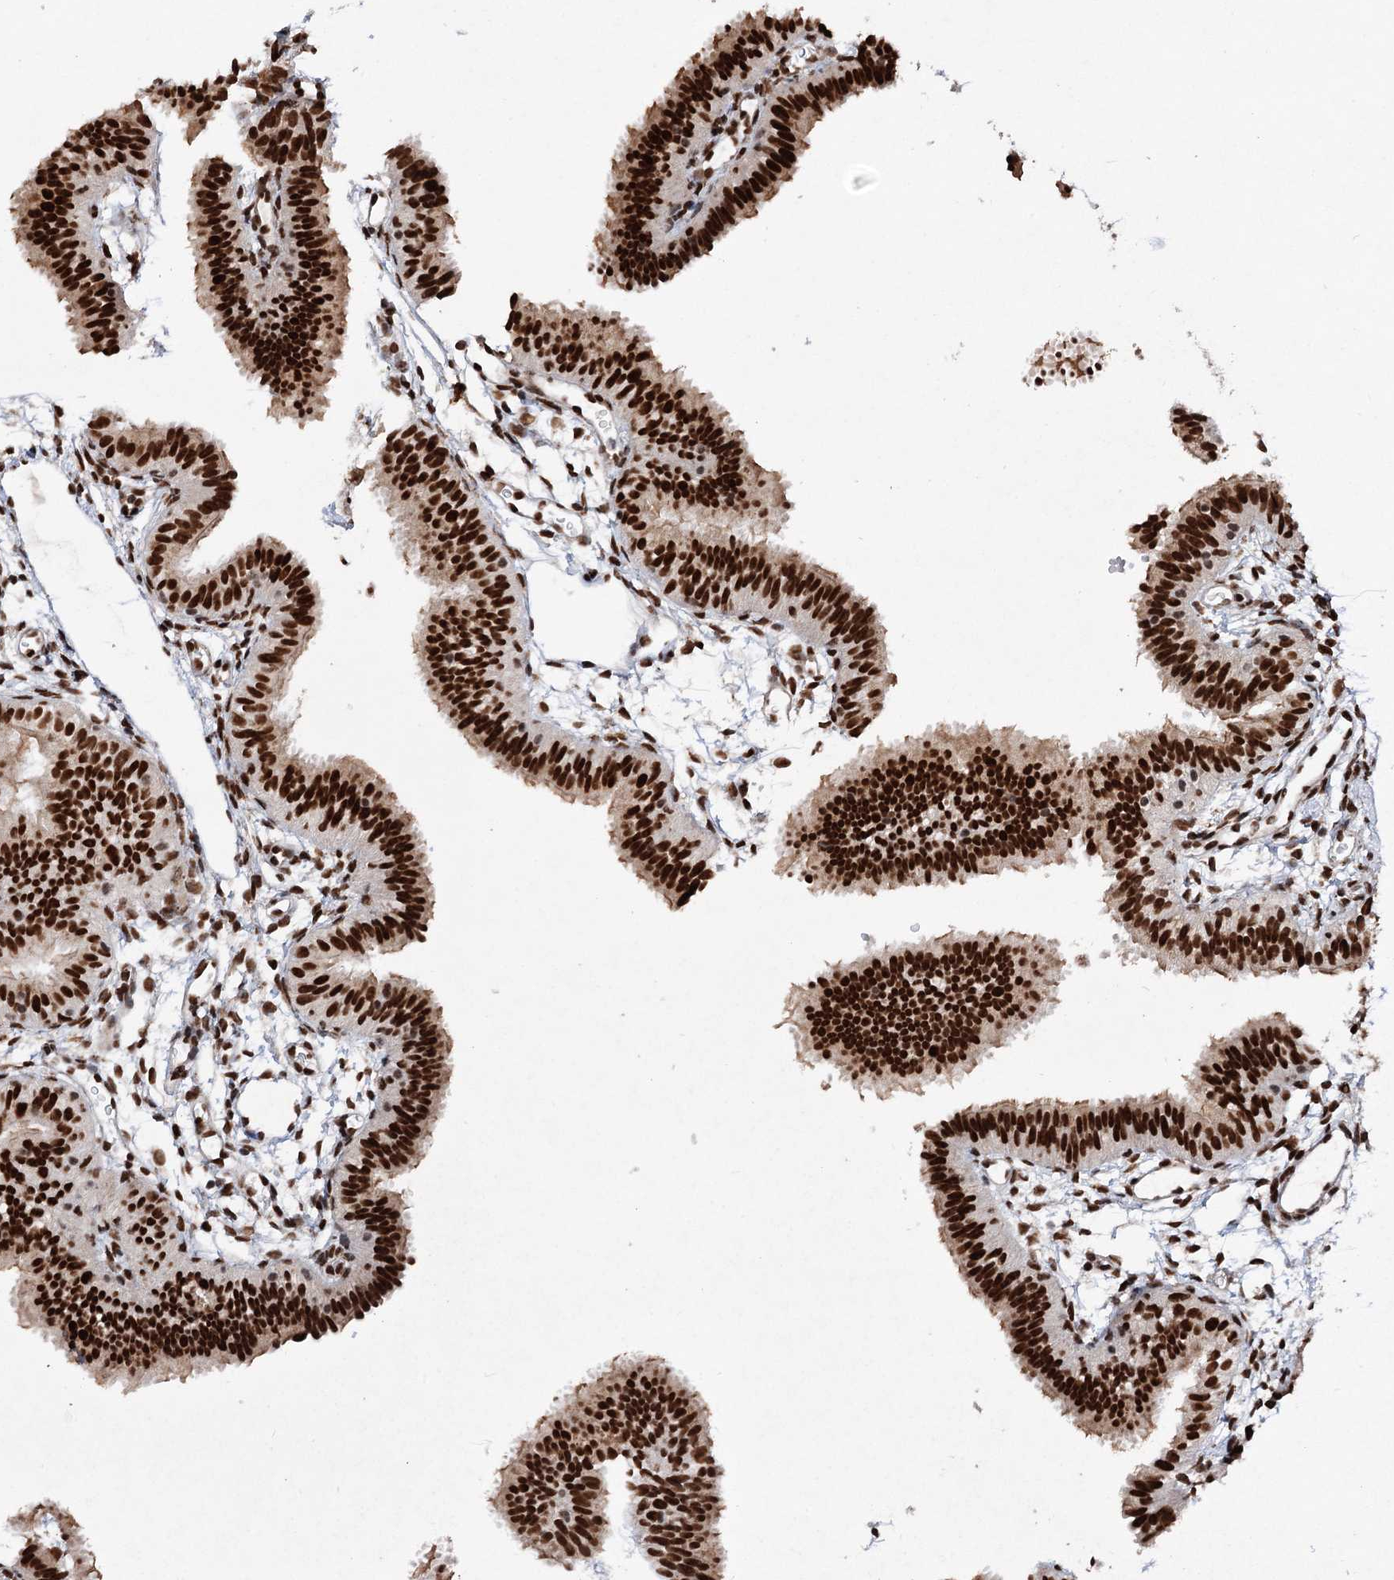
{"staining": {"intensity": "strong", "quantity": ">75%", "location": "nuclear"}, "tissue": "fallopian tube", "cell_type": "Glandular cells", "image_type": "normal", "snomed": [{"axis": "morphology", "description": "Normal tissue, NOS"}, {"axis": "topography", "description": "Fallopian tube"}], "caption": "DAB (3,3'-diaminobenzidine) immunohistochemical staining of normal fallopian tube reveals strong nuclear protein expression in about >75% of glandular cells. (Stains: DAB (3,3'-diaminobenzidine) in brown, nuclei in blue, Microscopy: brightfield microscopy at high magnification).", "gene": "MATR3", "patient": {"sex": "female", "age": 35}}